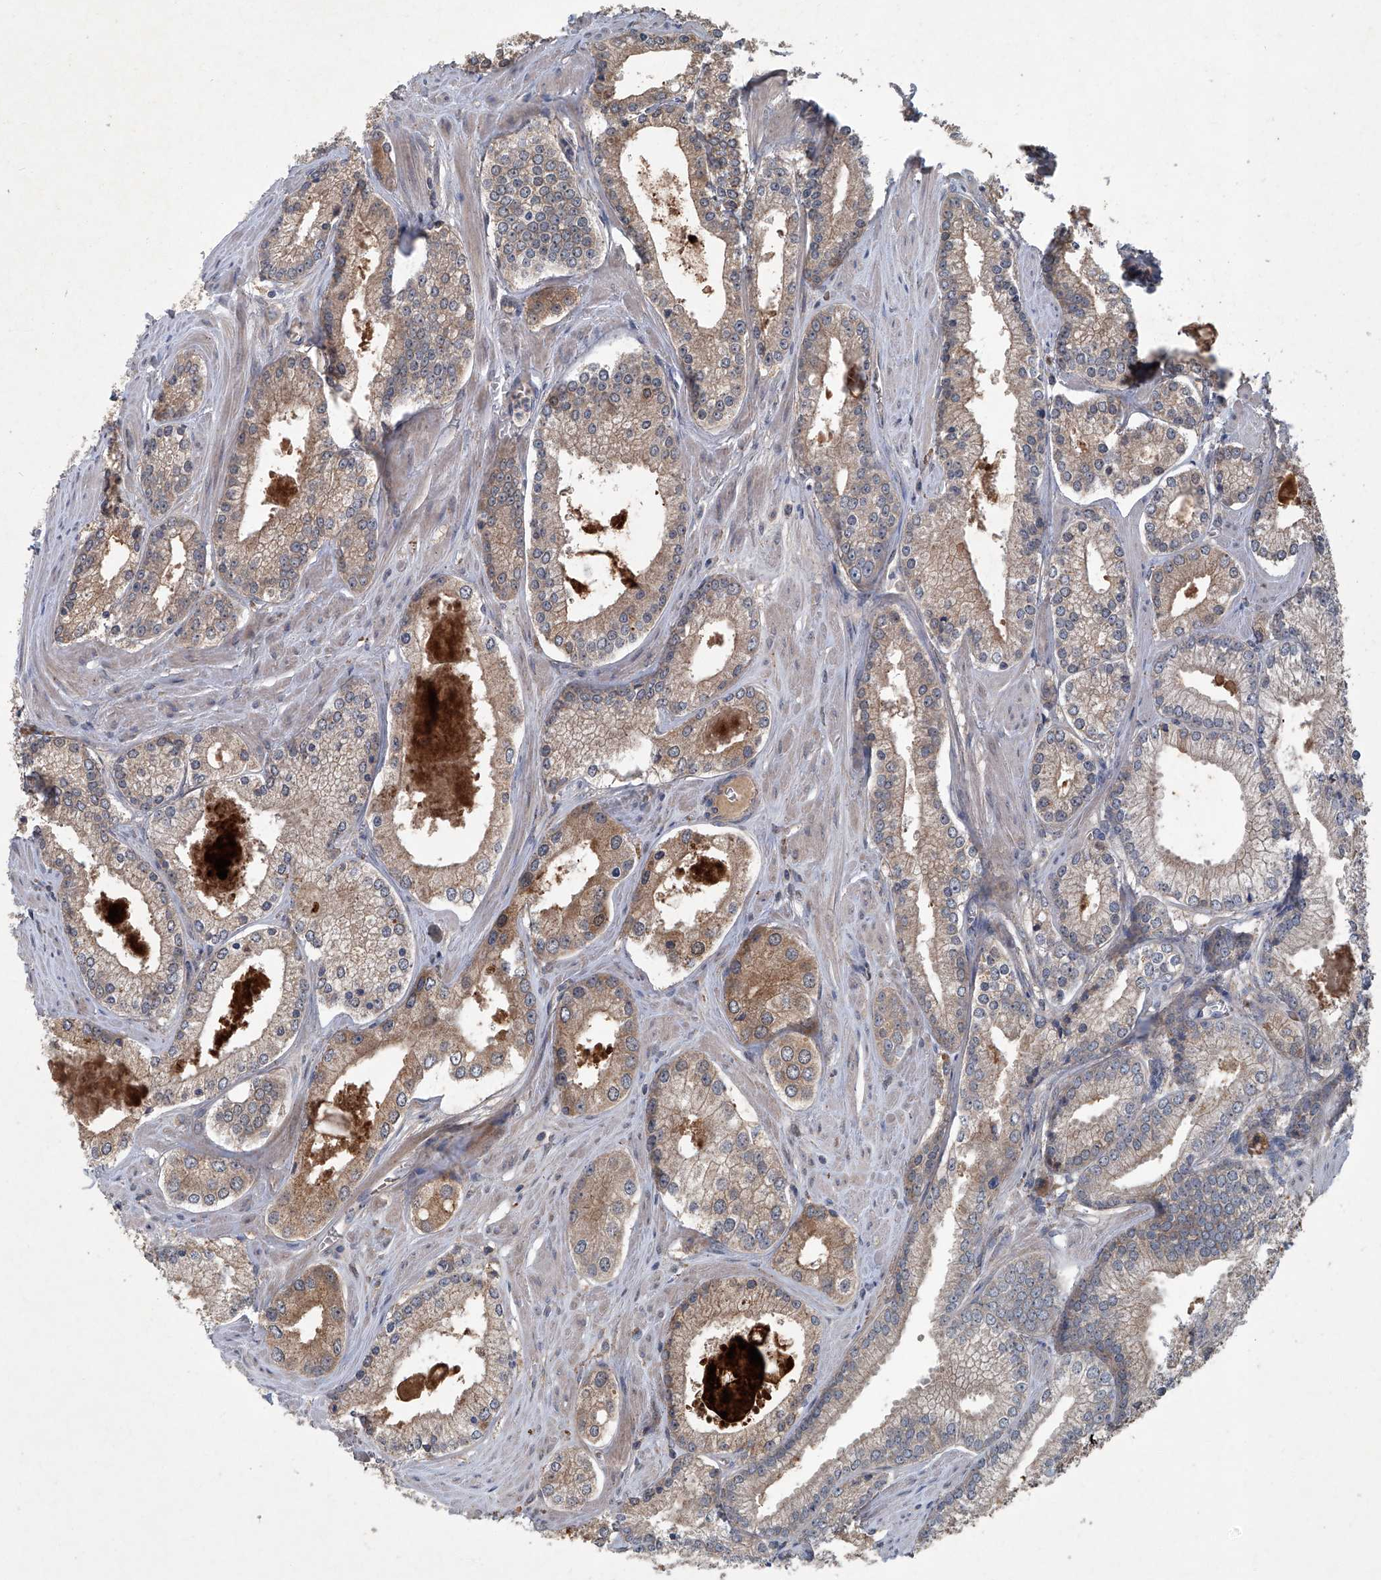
{"staining": {"intensity": "weak", "quantity": ">75%", "location": "cytoplasmic/membranous"}, "tissue": "prostate cancer", "cell_type": "Tumor cells", "image_type": "cancer", "snomed": [{"axis": "morphology", "description": "Adenocarcinoma, Low grade"}, {"axis": "topography", "description": "Prostate"}], "caption": "Human prostate adenocarcinoma (low-grade) stained with a brown dye displays weak cytoplasmic/membranous positive positivity in about >75% of tumor cells.", "gene": "ANKRD34A", "patient": {"sex": "male", "age": 54}}